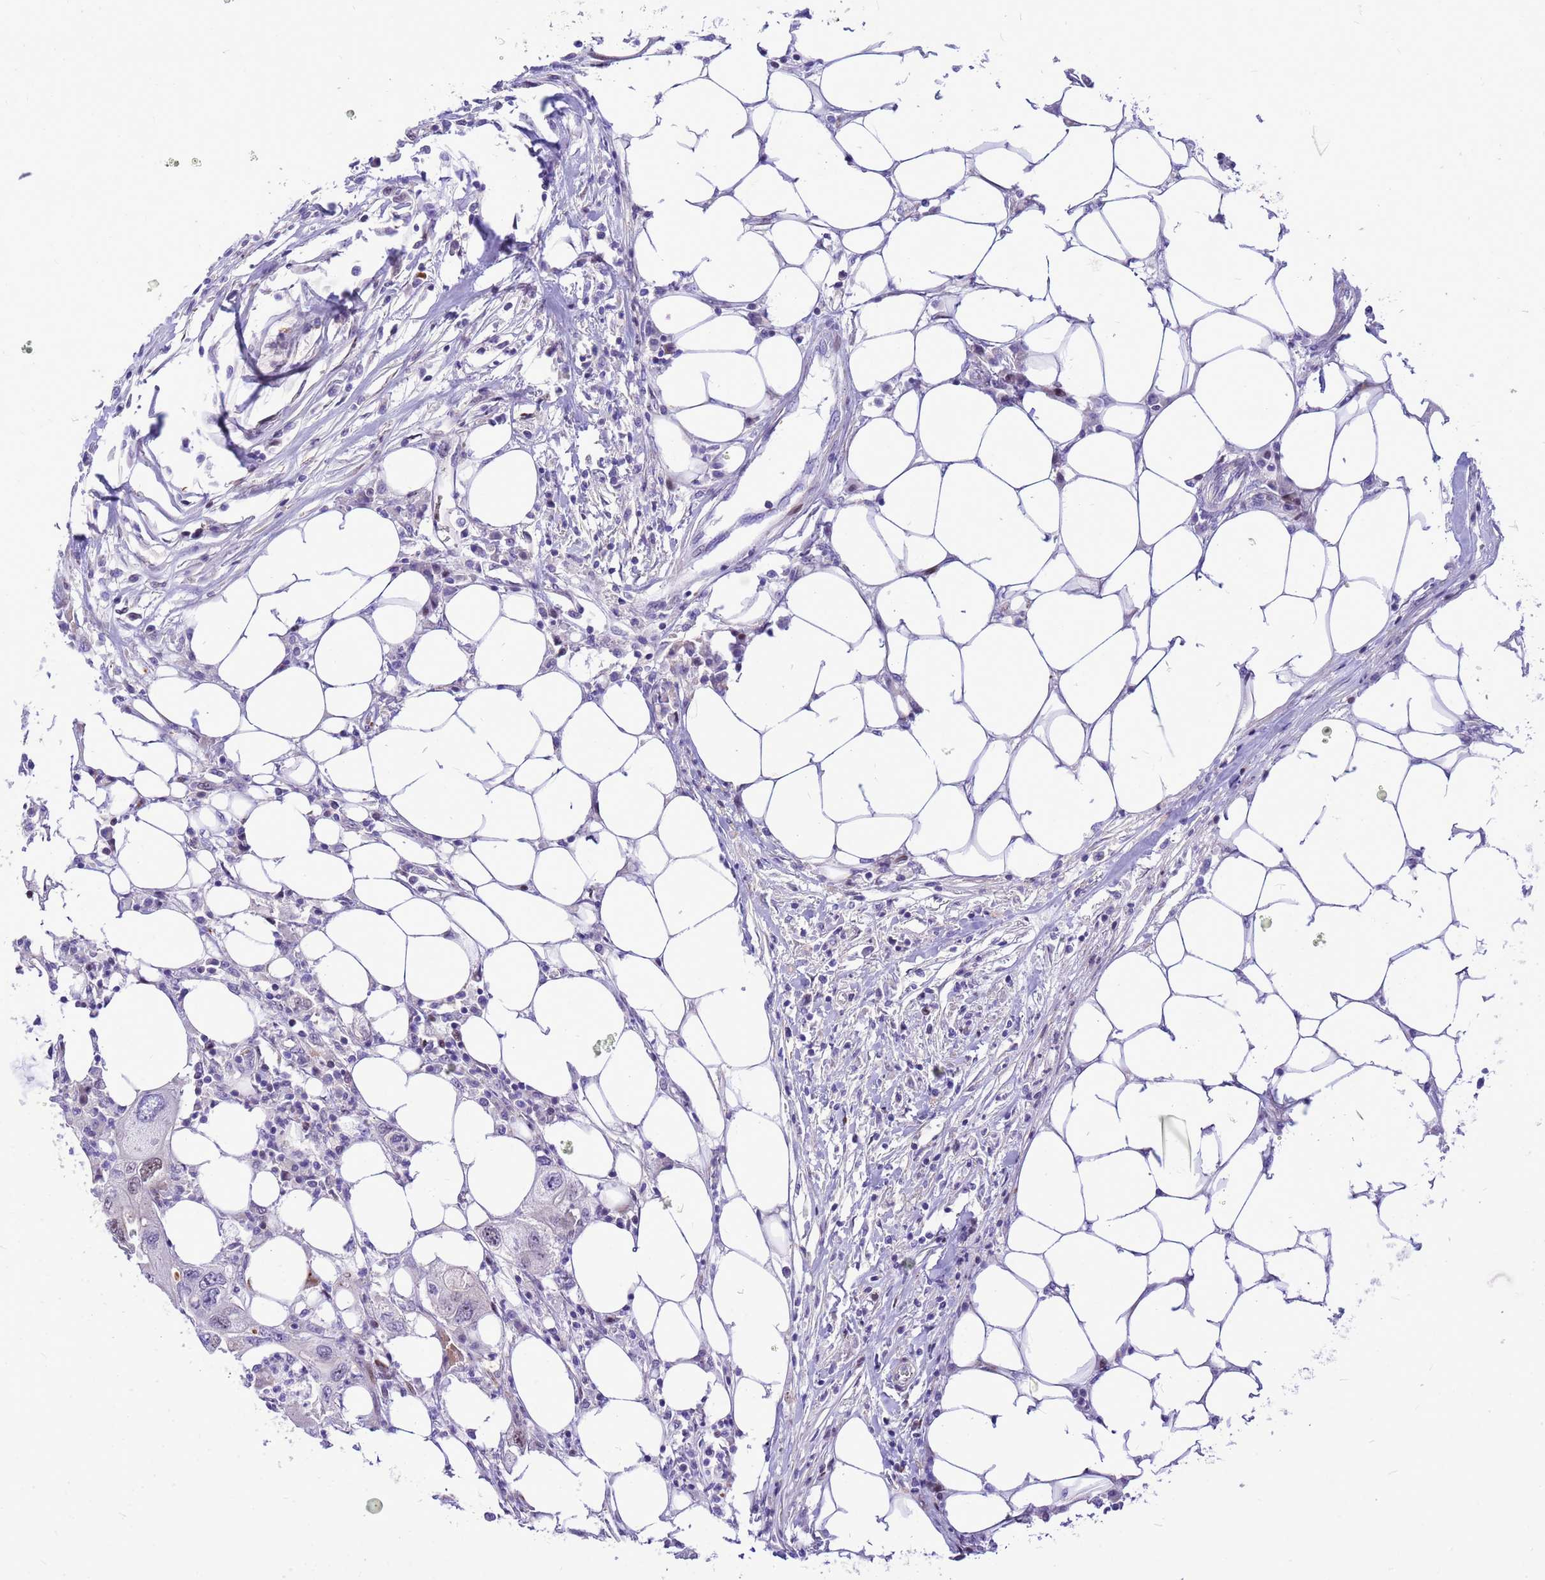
{"staining": {"intensity": "moderate", "quantity": "<25%", "location": "nuclear"}, "tissue": "colorectal cancer", "cell_type": "Tumor cells", "image_type": "cancer", "snomed": [{"axis": "morphology", "description": "Adenocarcinoma, NOS"}, {"axis": "topography", "description": "Colon"}], "caption": "Immunohistochemical staining of colorectal adenocarcinoma reveals low levels of moderate nuclear positivity in about <25% of tumor cells.", "gene": "ADAMTS7", "patient": {"sex": "male", "age": 71}}